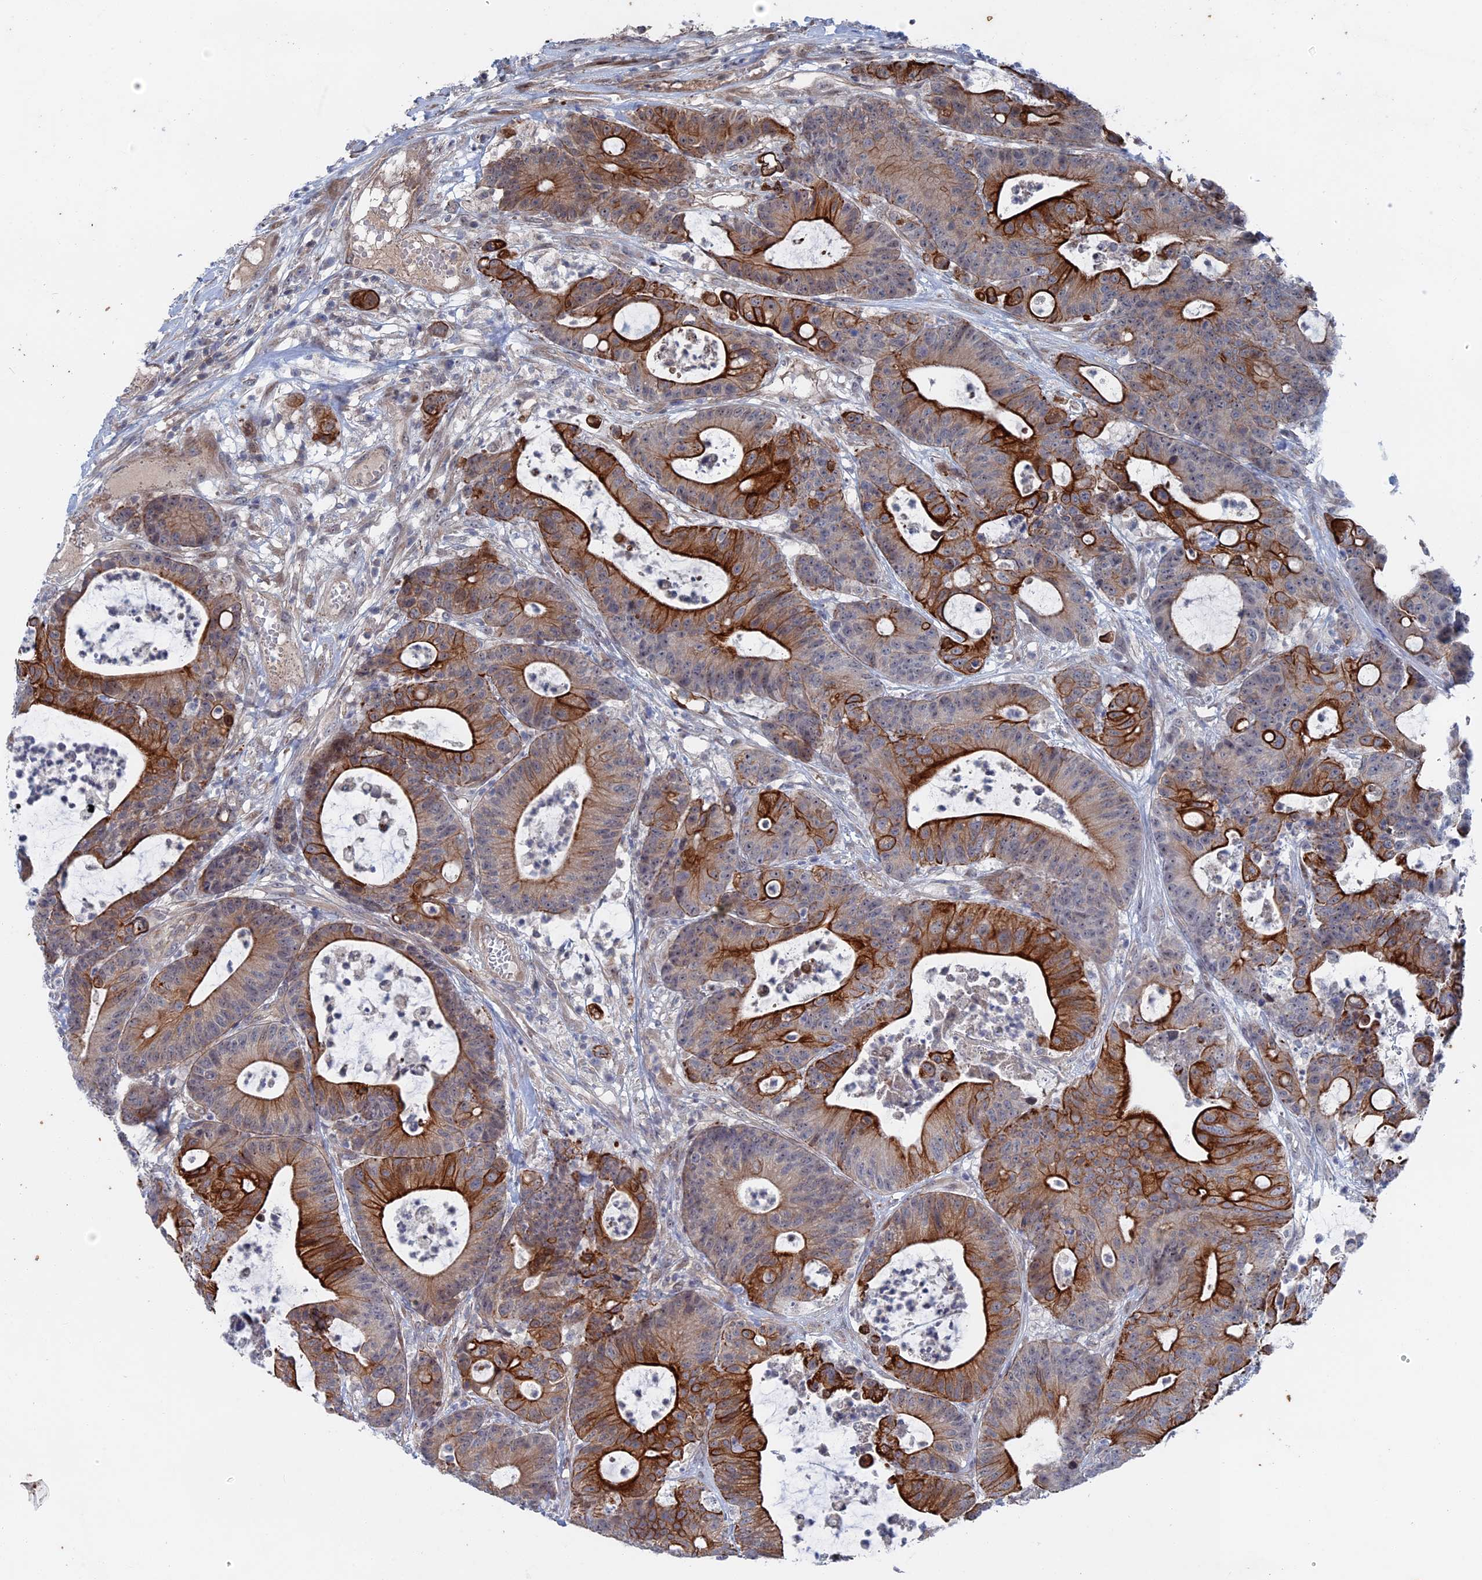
{"staining": {"intensity": "strong", "quantity": "25%-75%", "location": "cytoplasmic/membranous"}, "tissue": "colorectal cancer", "cell_type": "Tumor cells", "image_type": "cancer", "snomed": [{"axis": "morphology", "description": "Adenocarcinoma, NOS"}, {"axis": "topography", "description": "Colon"}], "caption": "Human colorectal cancer stained with a brown dye demonstrates strong cytoplasmic/membranous positive expression in about 25%-75% of tumor cells.", "gene": "IL7", "patient": {"sex": "female", "age": 84}}